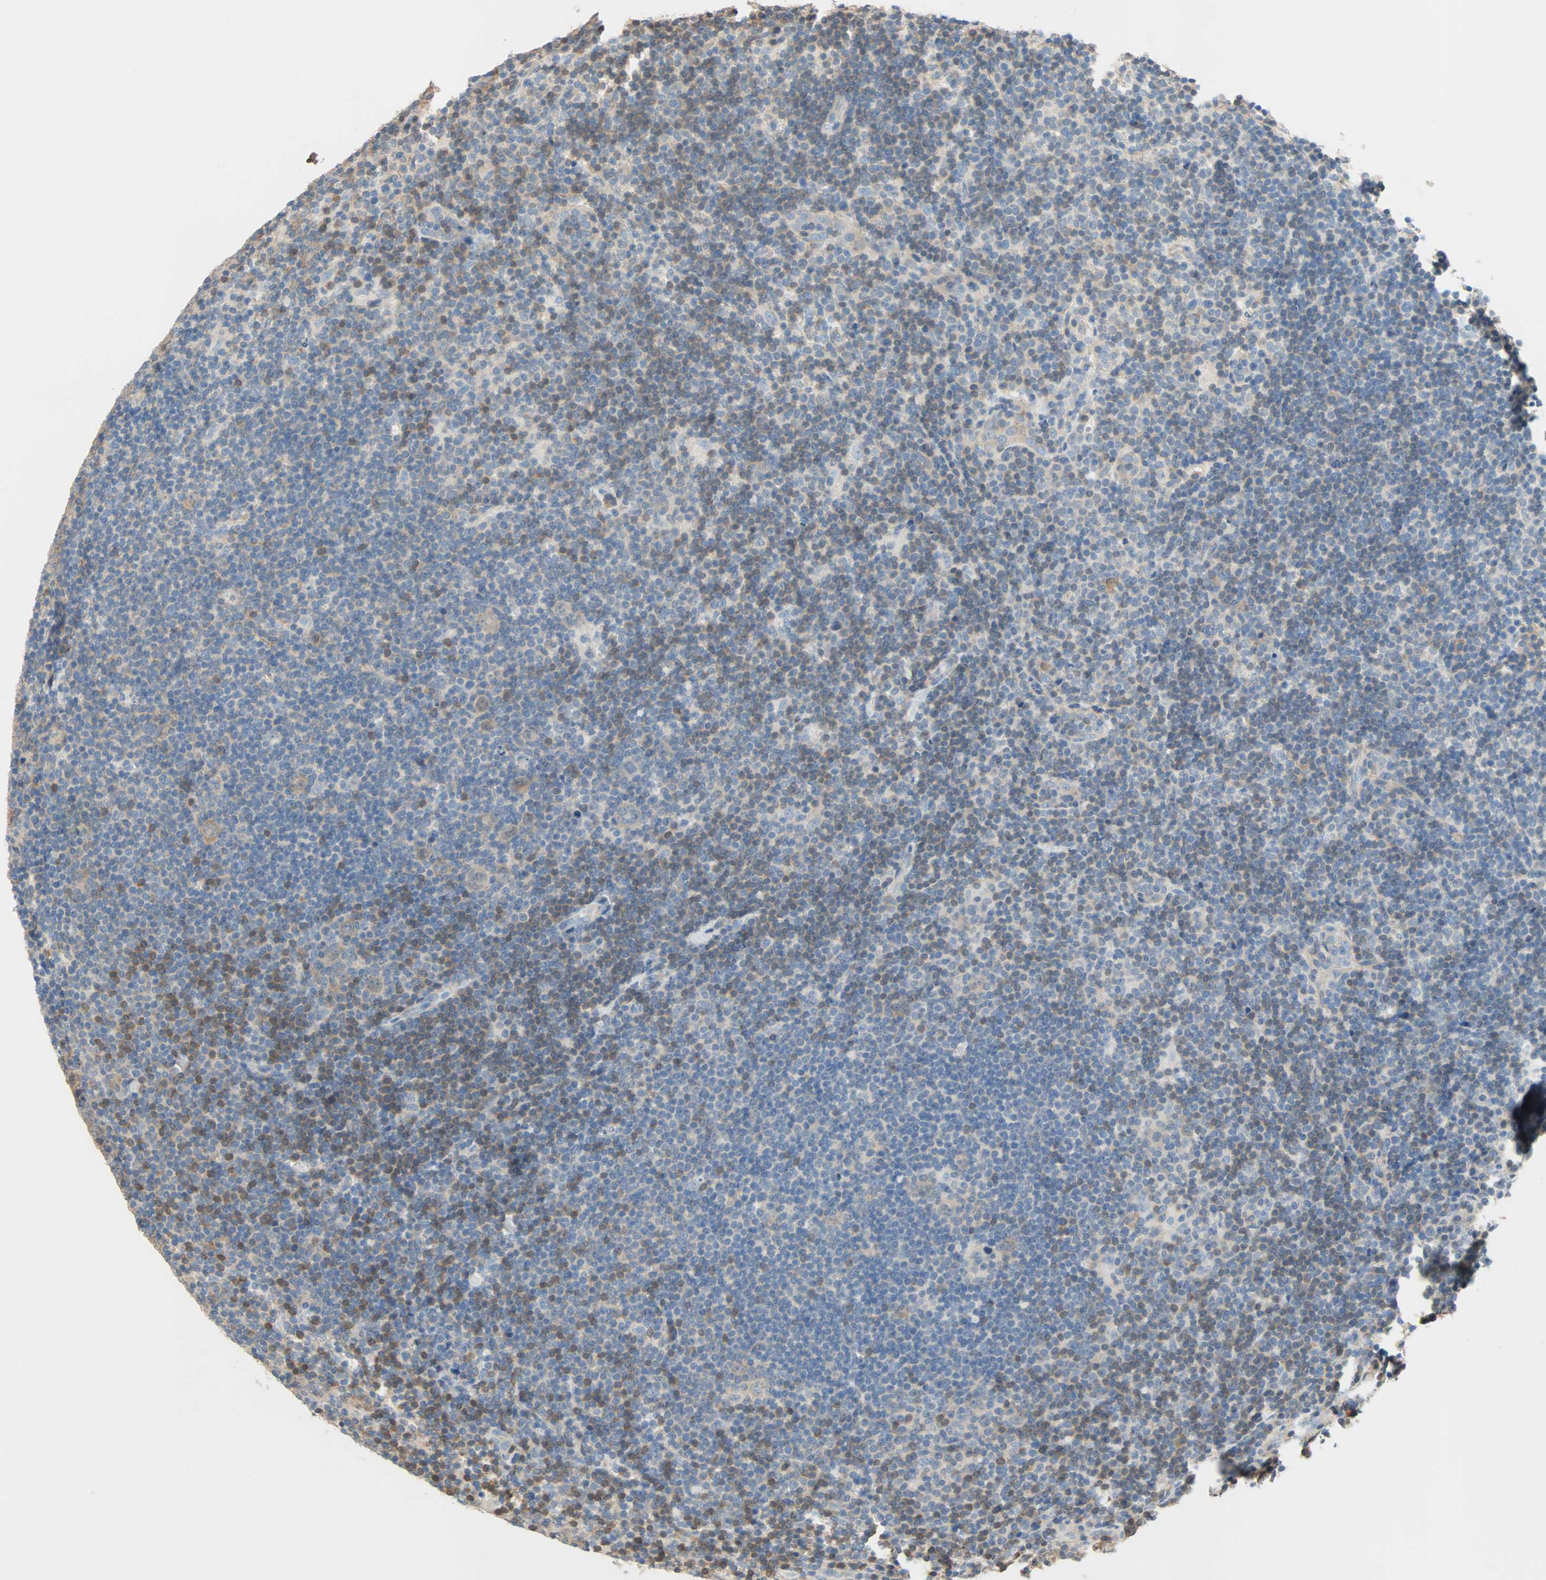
{"staining": {"intensity": "weak", "quantity": ">75%", "location": "cytoplasmic/membranous"}, "tissue": "lymphoma", "cell_type": "Tumor cells", "image_type": "cancer", "snomed": [{"axis": "morphology", "description": "Hodgkin's disease, NOS"}, {"axis": "topography", "description": "Lymph node"}], "caption": "Protein expression analysis of lymphoma displays weak cytoplasmic/membranous positivity in approximately >75% of tumor cells. The protein is shown in brown color, while the nuclei are stained blue.", "gene": "TNFRSF12A", "patient": {"sex": "female", "age": 57}}